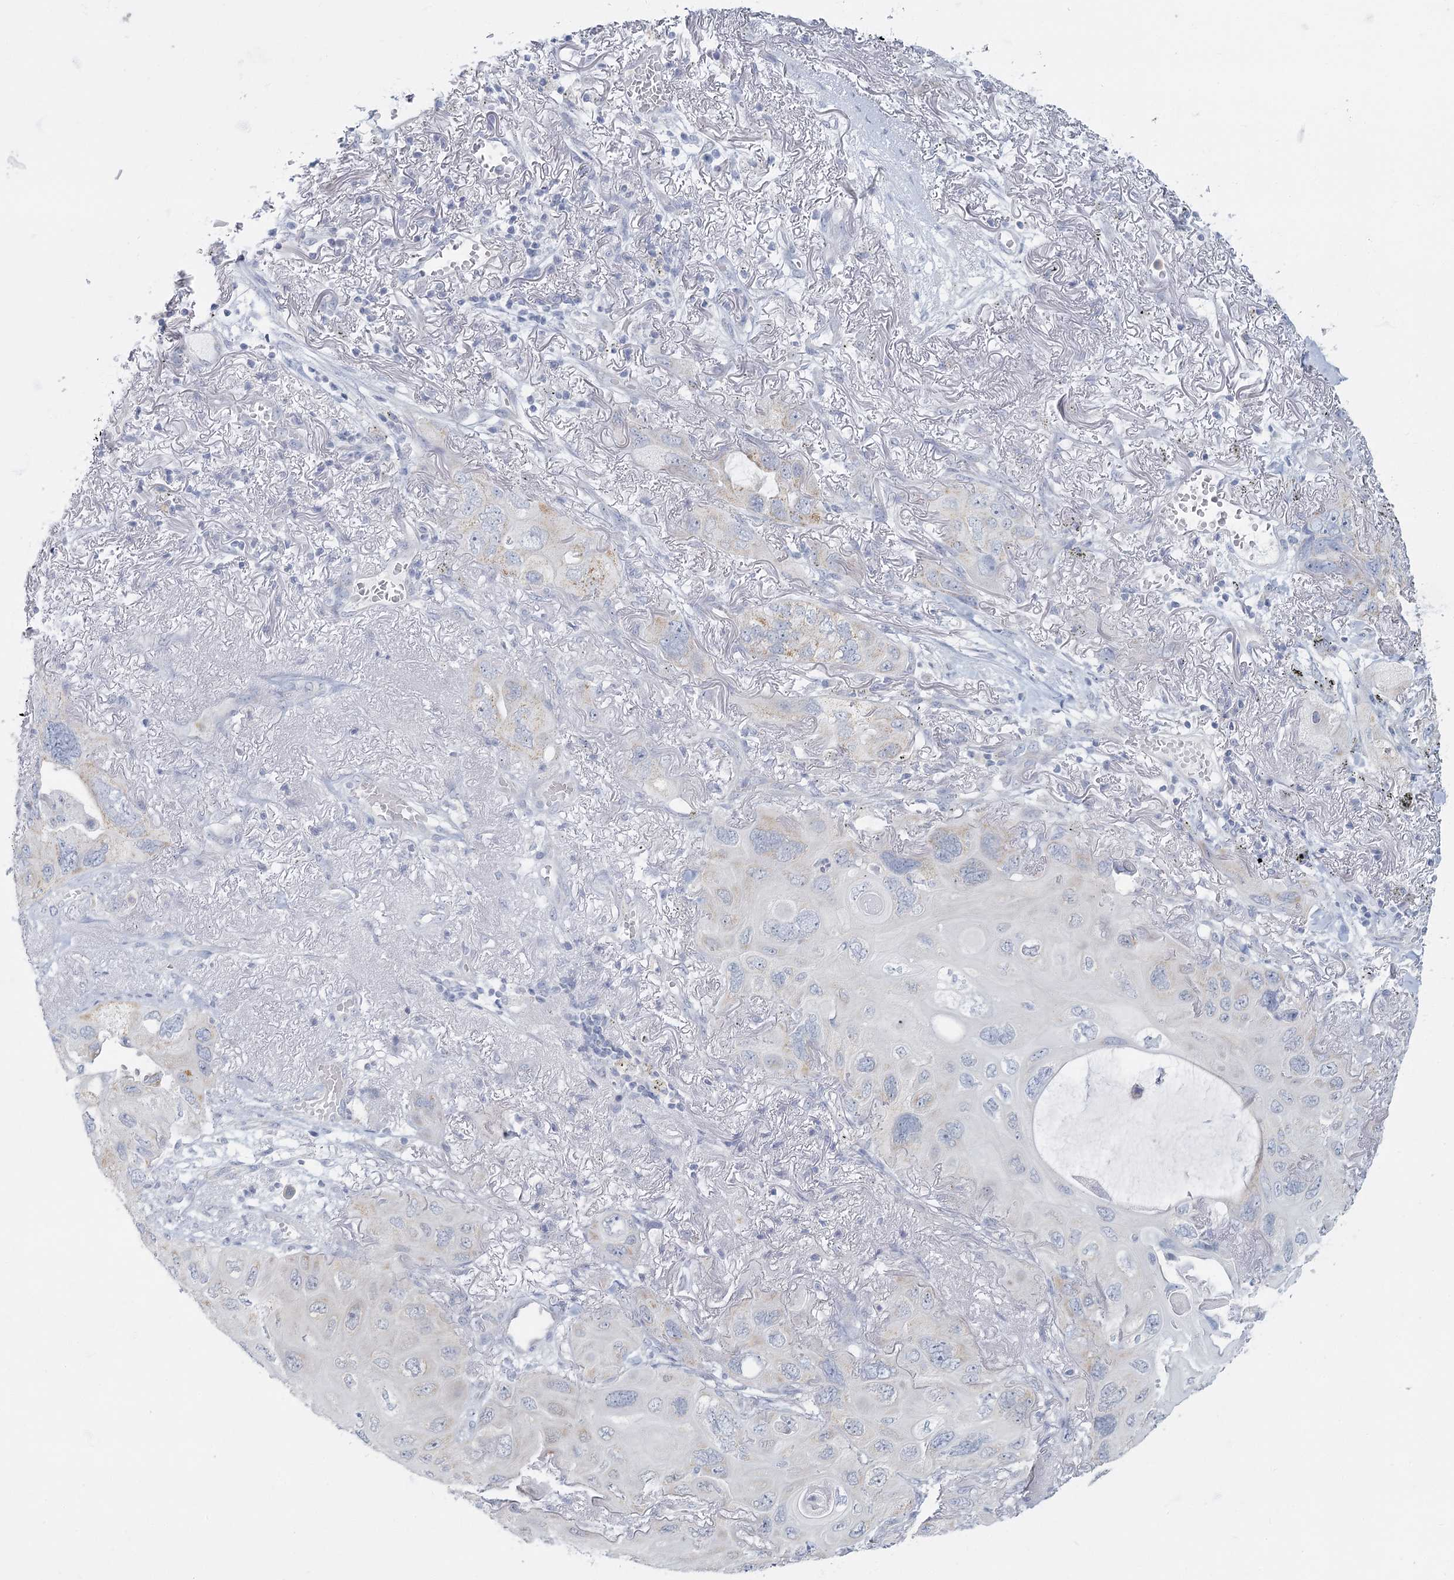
{"staining": {"intensity": "negative", "quantity": "none", "location": "none"}, "tissue": "lung cancer", "cell_type": "Tumor cells", "image_type": "cancer", "snomed": [{"axis": "morphology", "description": "Squamous cell carcinoma, NOS"}, {"axis": "topography", "description": "Lung"}], "caption": "Photomicrograph shows no protein expression in tumor cells of lung cancer tissue. (DAB immunohistochemistry (IHC) with hematoxylin counter stain).", "gene": "FAM110C", "patient": {"sex": "female", "age": 73}}